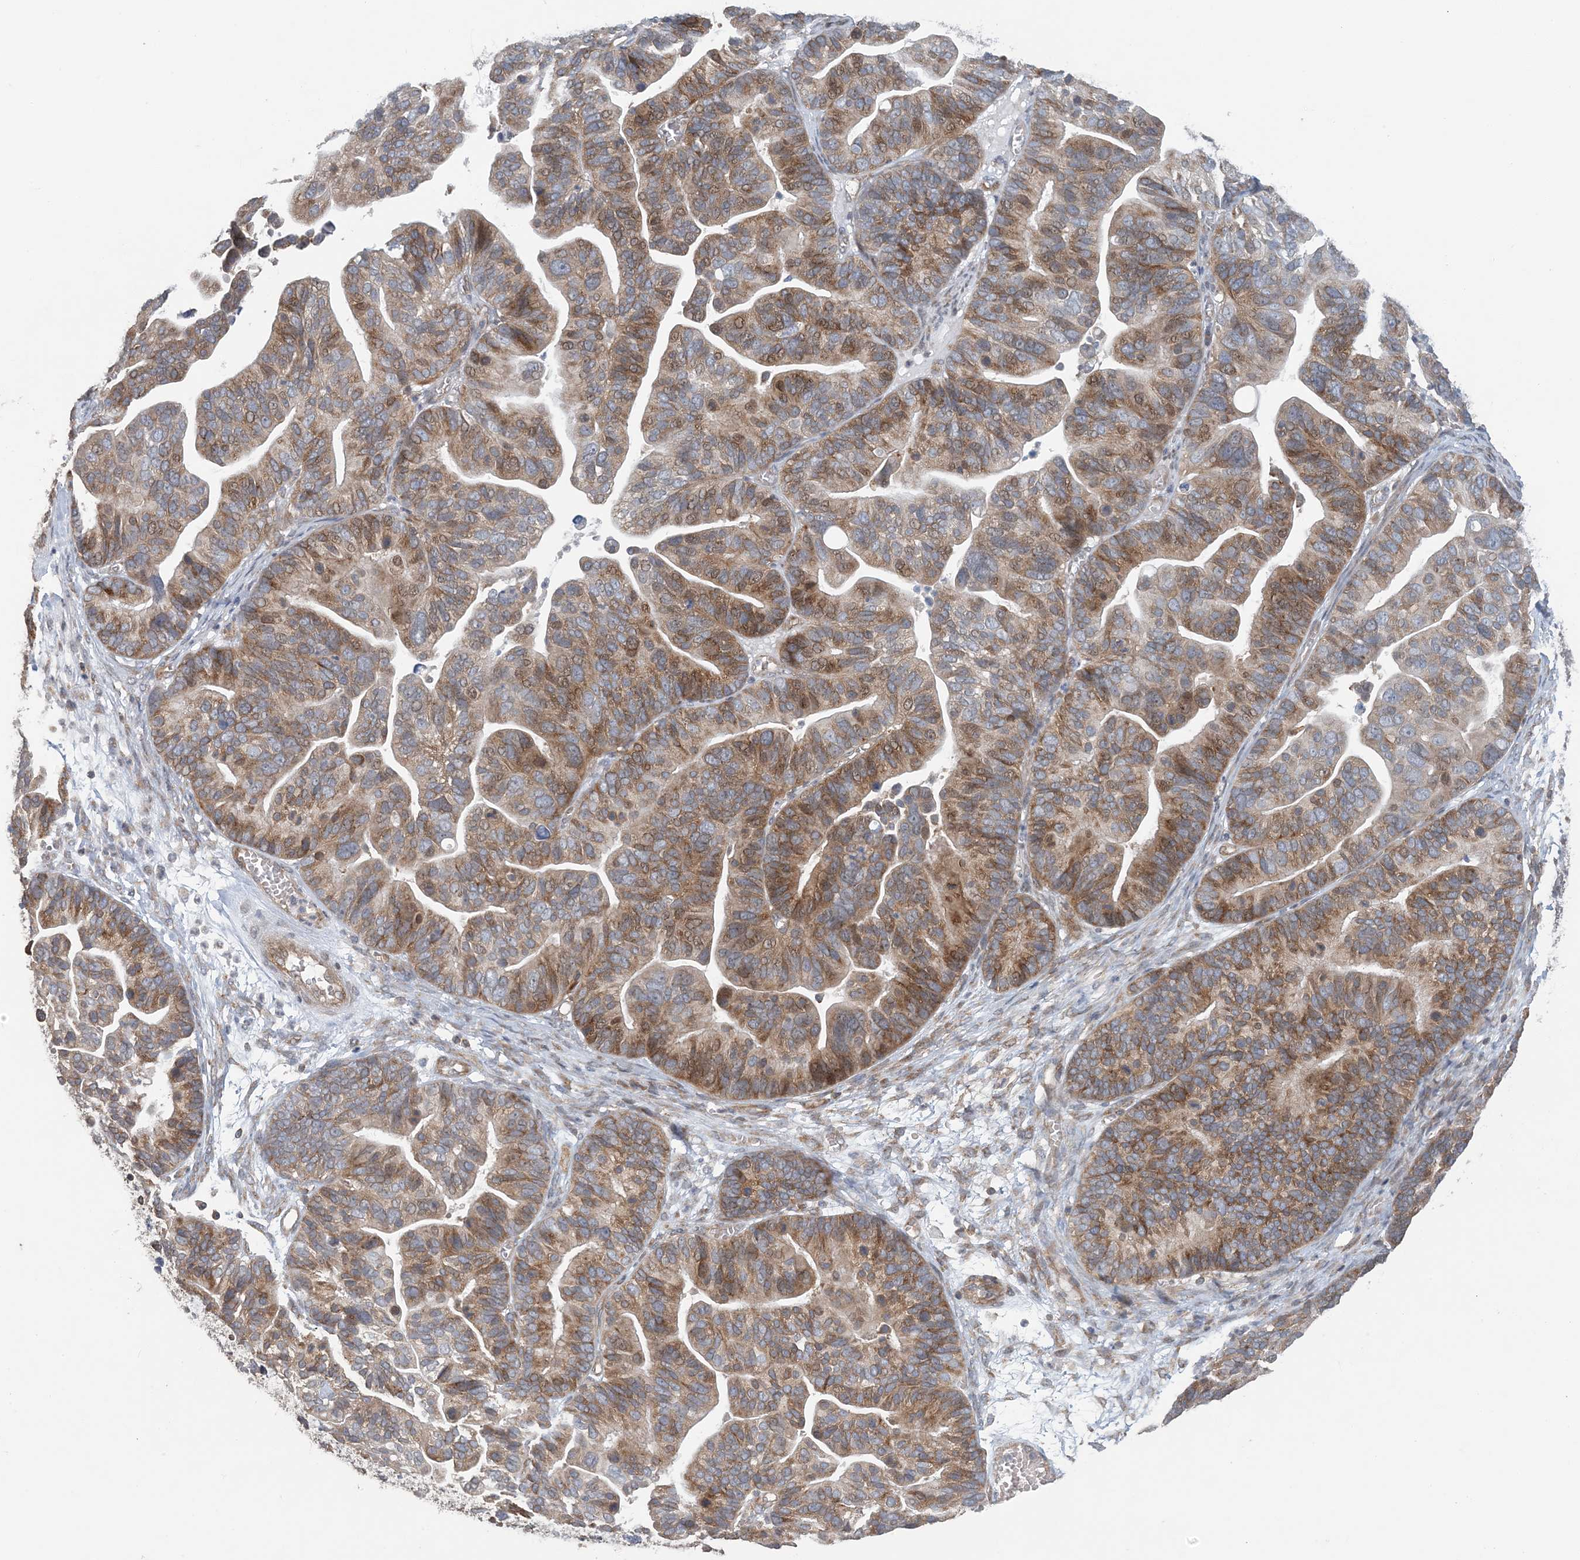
{"staining": {"intensity": "moderate", "quantity": ">75%", "location": "cytoplasmic/membranous,nuclear"}, "tissue": "ovarian cancer", "cell_type": "Tumor cells", "image_type": "cancer", "snomed": [{"axis": "morphology", "description": "Cystadenocarcinoma, serous, NOS"}, {"axis": "topography", "description": "Ovary"}], "caption": "High-magnification brightfield microscopy of serous cystadenocarcinoma (ovarian) stained with DAB (3,3'-diaminobenzidine) (brown) and counterstained with hematoxylin (blue). tumor cells exhibit moderate cytoplasmic/membranous and nuclear expression is identified in about>75% of cells.", "gene": "ATP13A2", "patient": {"sex": "female", "age": 56}}